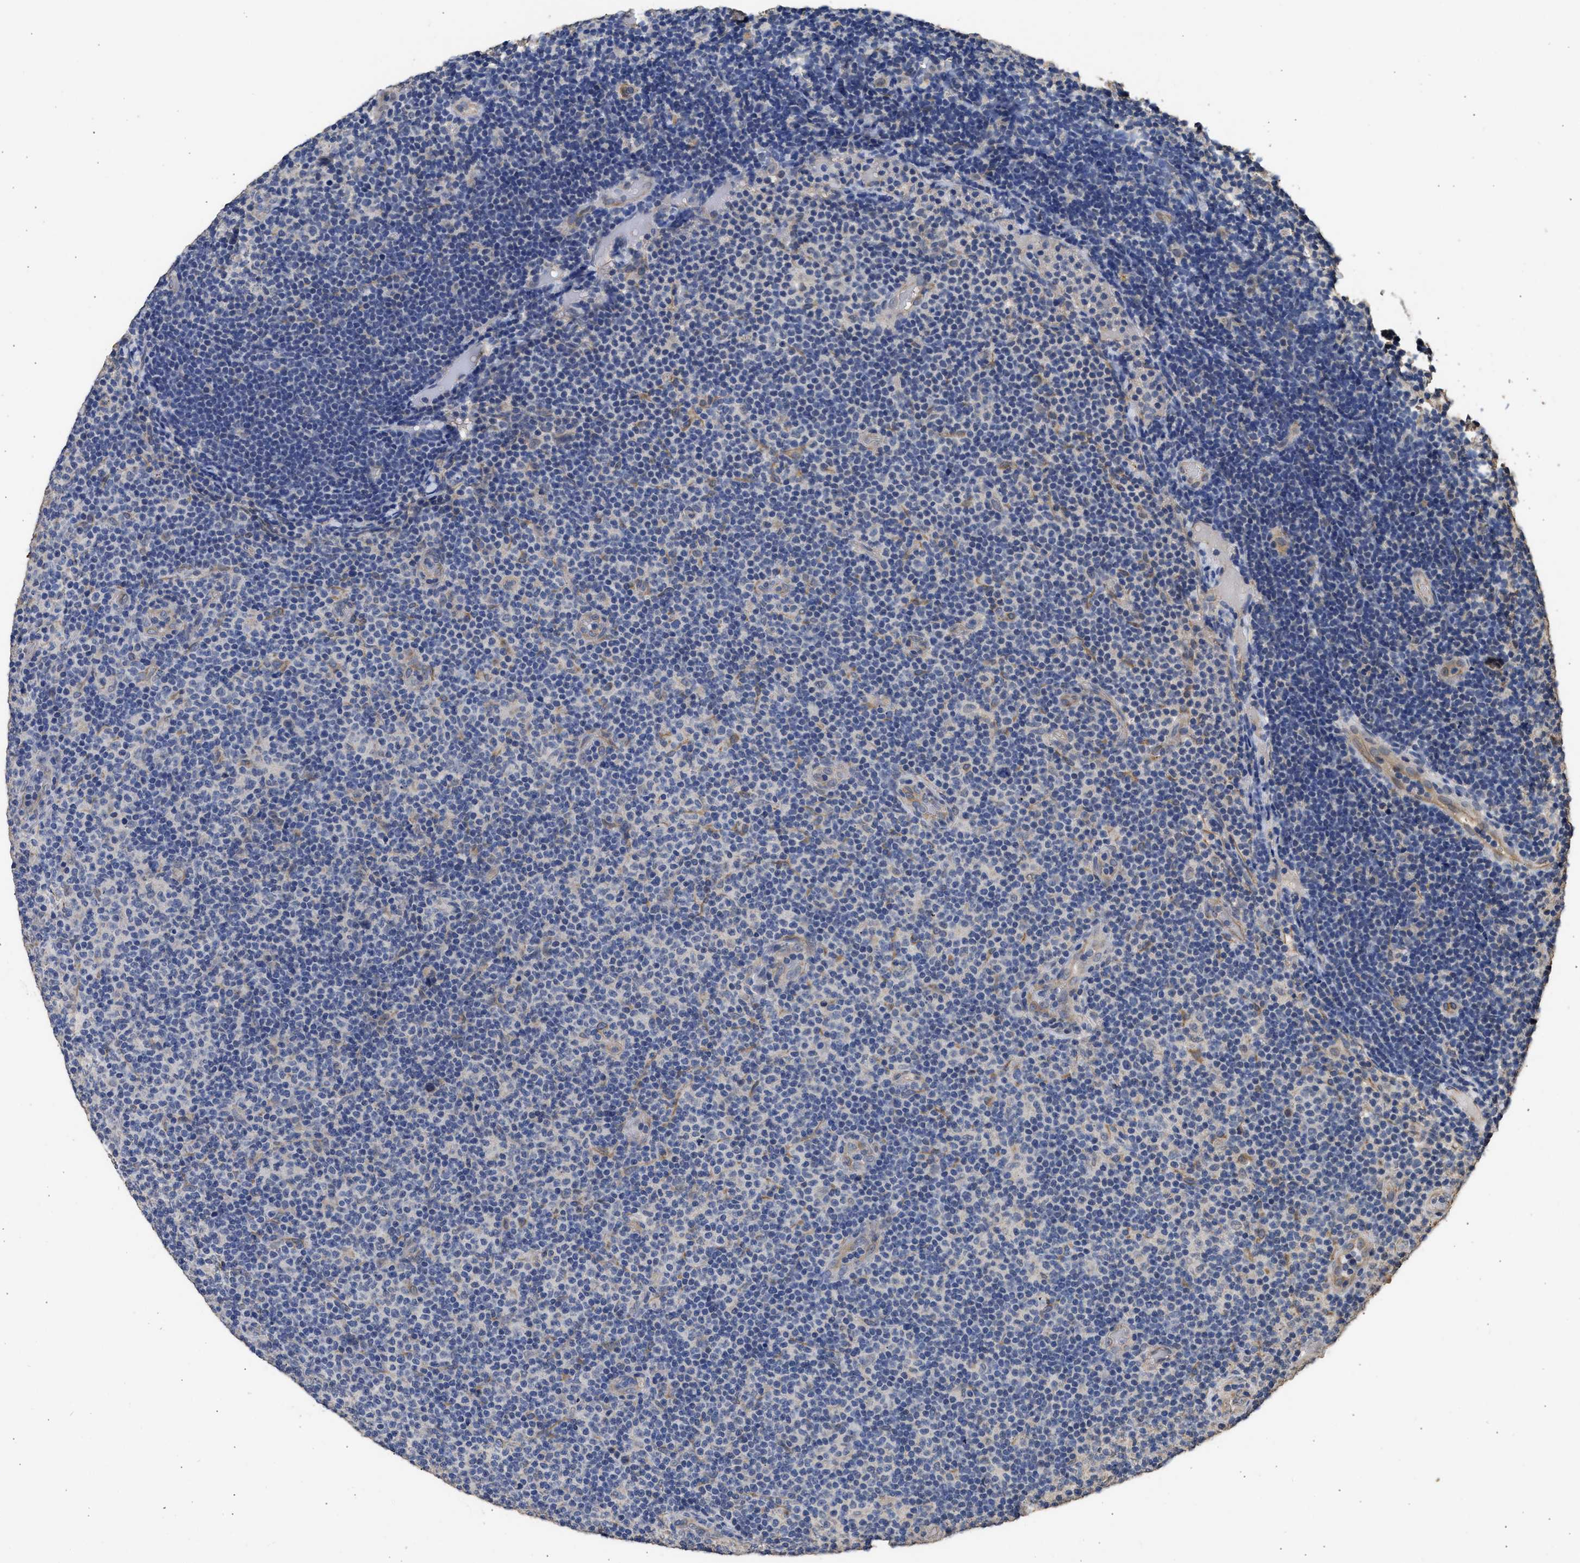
{"staining": {"intensity": "negative", "quantity": "none", "location": "none"}, "tissue": "lymphoma", "cell_type": "Tumor cells", "image_type": "cancer", "snomed": [{"axis": "morphology", "description": "Malignant lymphoma, non-Hodgkin's type, Low grade"}, {"axis": "topography", "description": "Lymph node"}], "caption": "High magnification brightfield microscopy of malignant lymphoma, non-Hodgkin's type (low-grade) stained with DAB (3,3'-diaminobenzidine) (brown) and counterstained with hematoxylin (blue): tumor cells show no significant staining.", "gene": "SPINT2", "patient": {"sex": "male", "age": 83}}